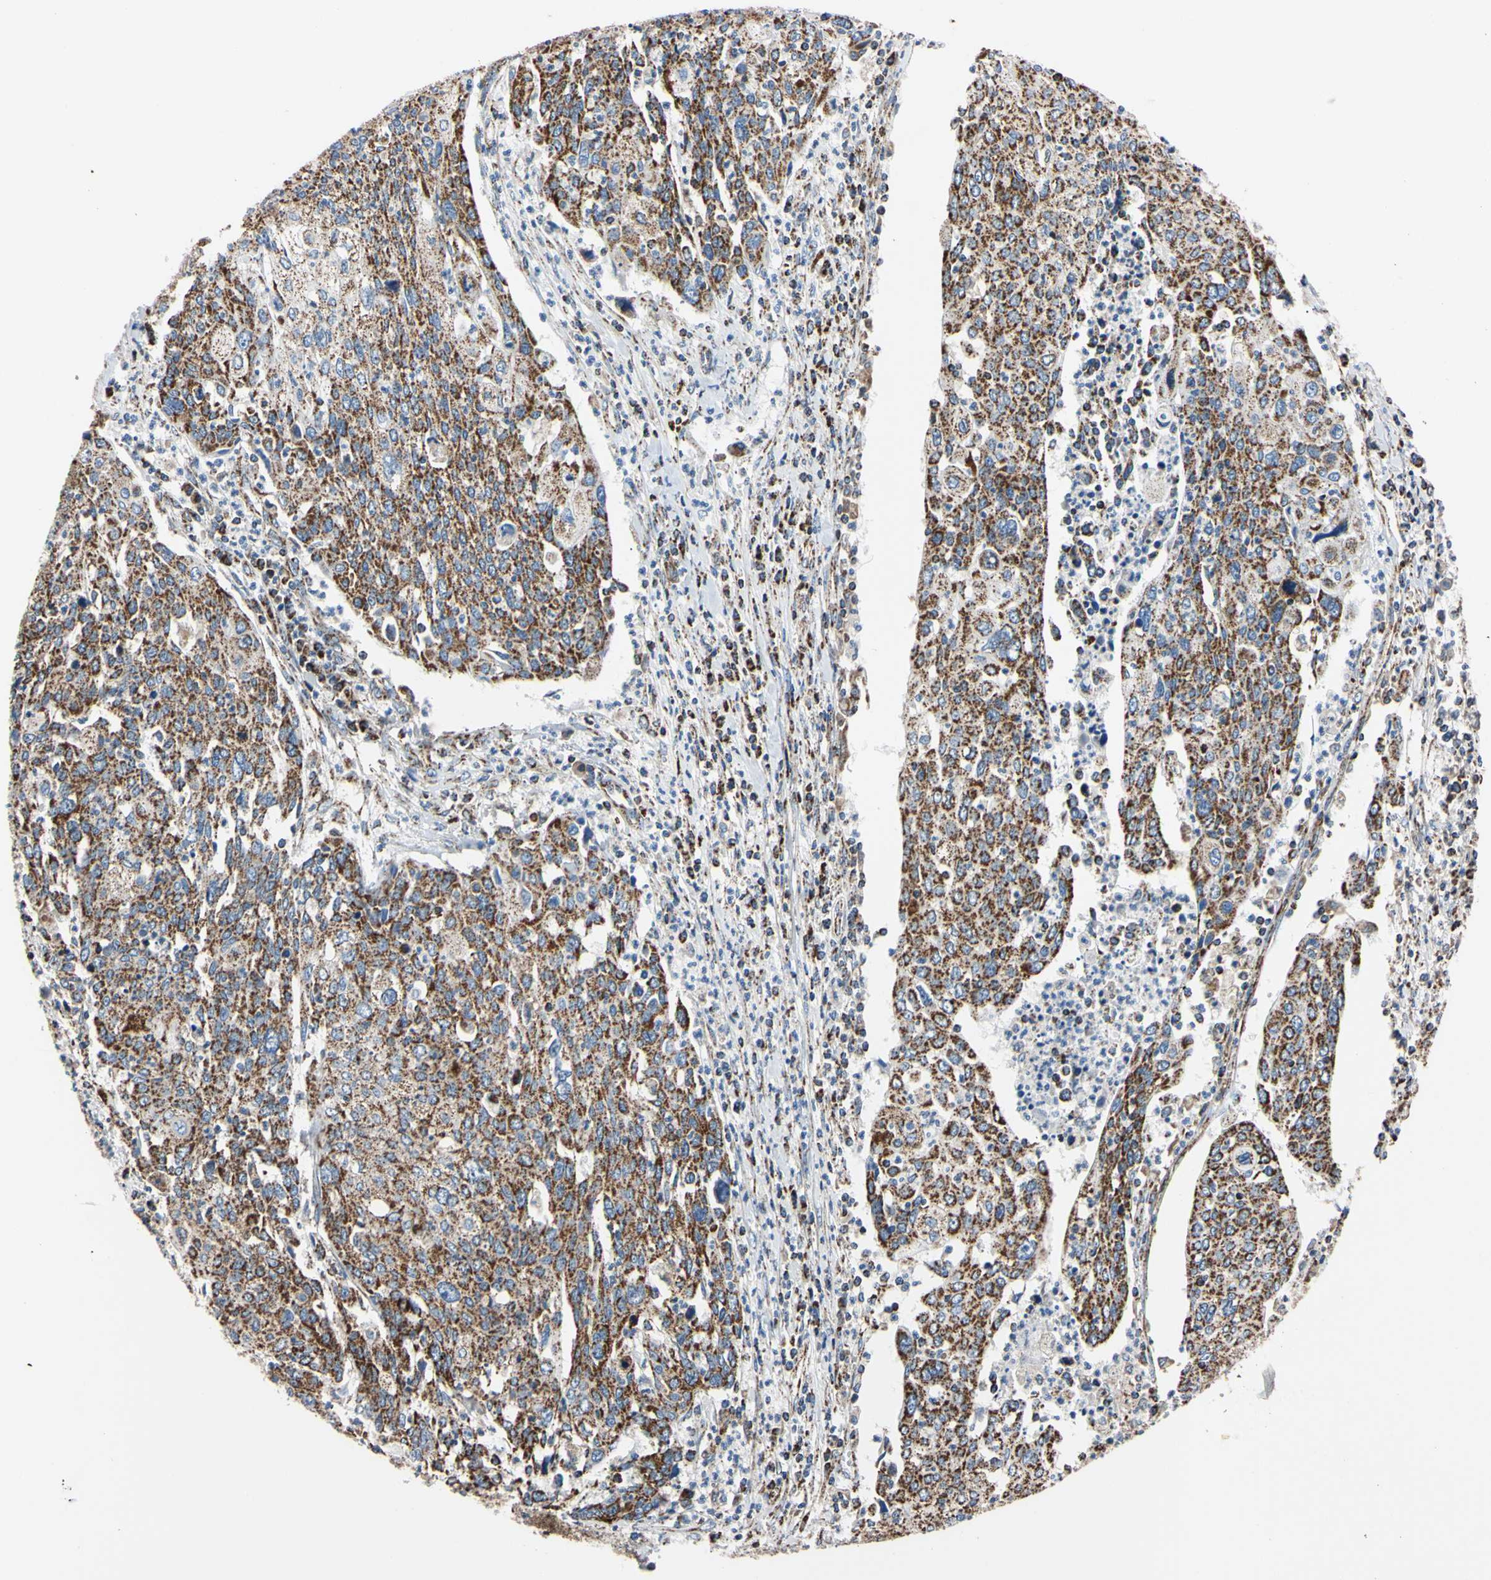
{"staining": {"intensity": "strong", "quantity": ">75%", "location": "cytoplasmic/membranous"}, "tissue": "cervical cancer", "cell_type": "Tumor cells", "image_type": "cancer", "snomed": [{"axis": "morphology", "description": "Squamous cell carcinoma, NOS"}, {"axis": "topography", "description": "Cervix"}], "caption": "Tumor cells demonstrate strong cytoplasmic/membranous staining in approximately >75% of cells in cervical squamous cell carcinoma.", "gene": "CLPP", "patient": {"sex": "female", "age": 40}}